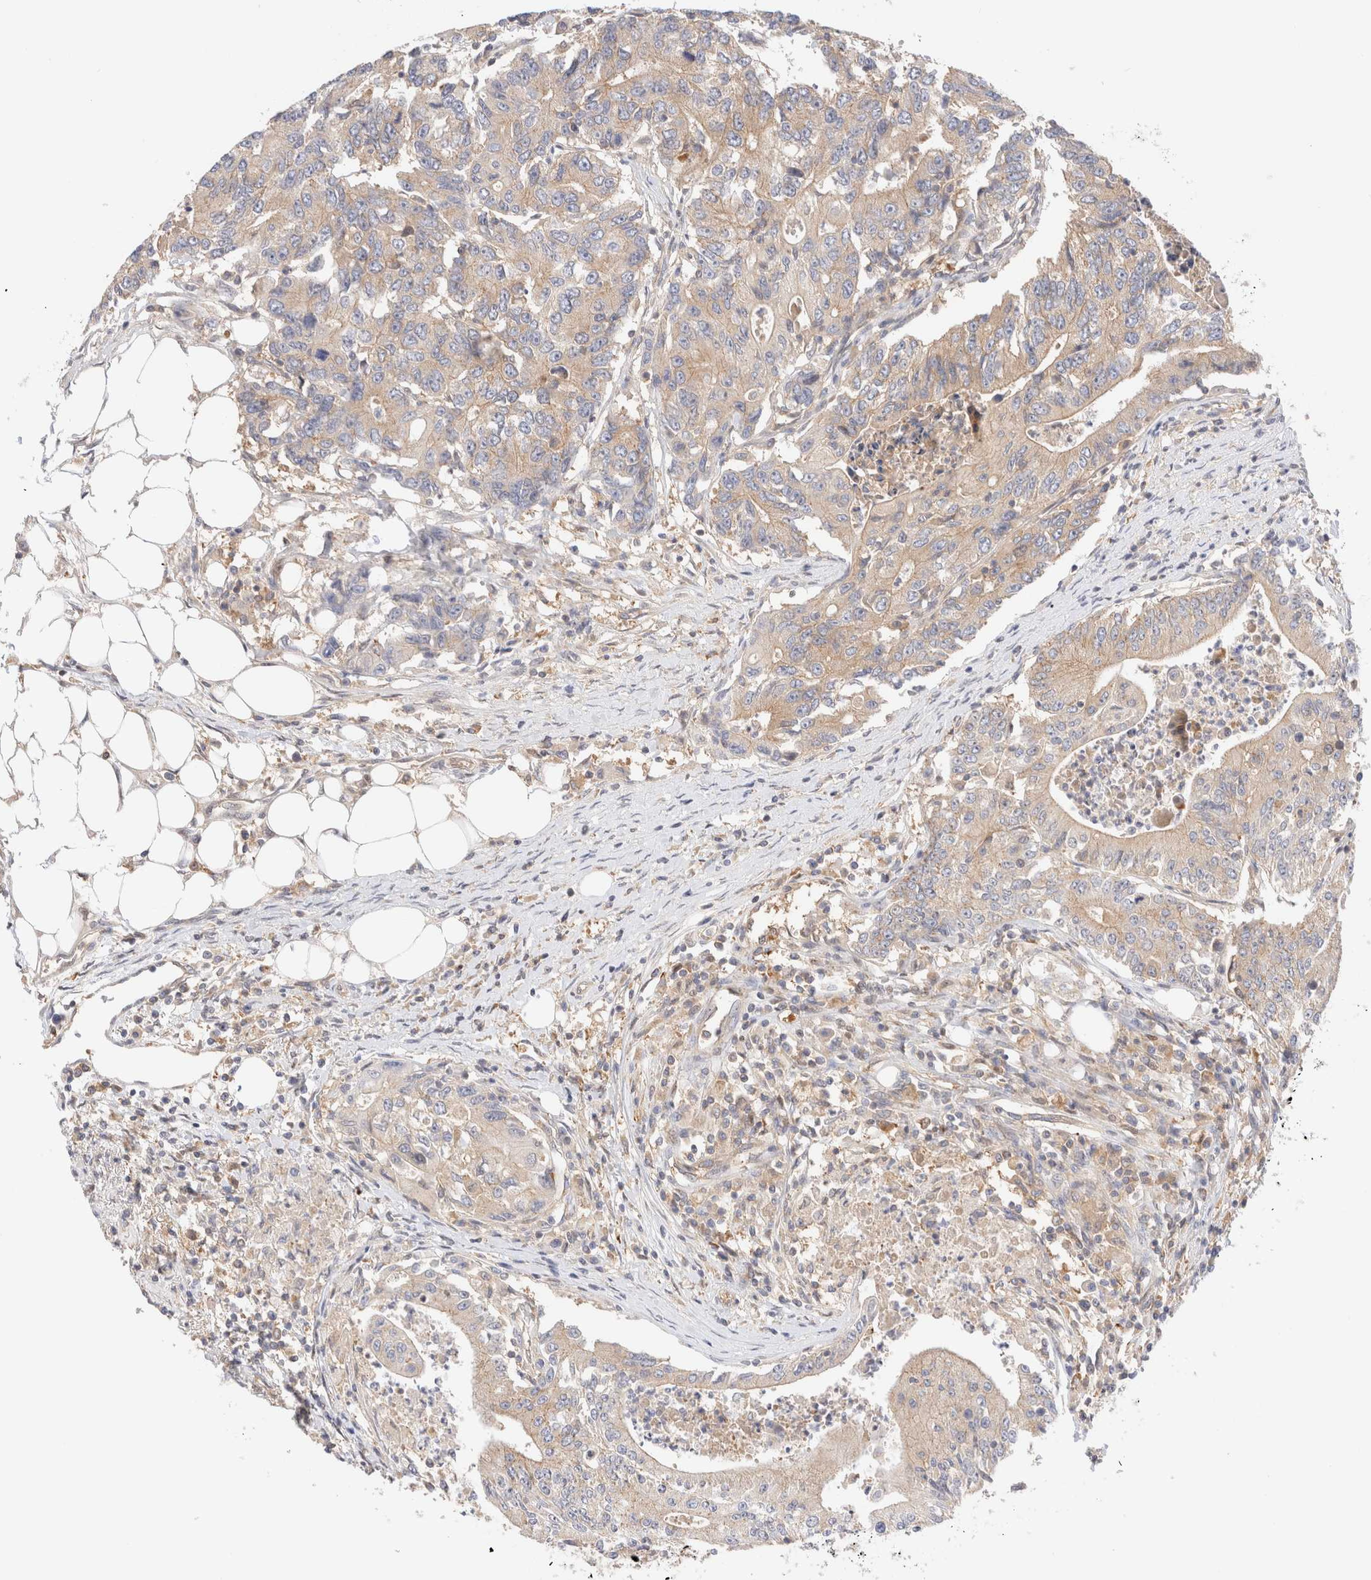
{"staining": {"intensity": "weak", "quantity": ">75%", "location": "cytoplasmic/membranous"}, "tissue": "colorectal cancer", "cell_type": "Tumor cells", "image_type": "cancer", "snomed": [{"axis": "morphology", "description": "Adenocarcinoma, NOS"}, {"axis": "topography", "description": "Colon"}], "caption": "A brown stain shows weak cytoplasmic/membranous staining of a protein in colorectal adenocarcinoma tumor cells. (Stains: DAB in brown, nuclei in blue, Microscopy: brightfield microscopy at high magnification).", "gene": "RABEP1", "patient": {"sex": "female", "age": 77}}